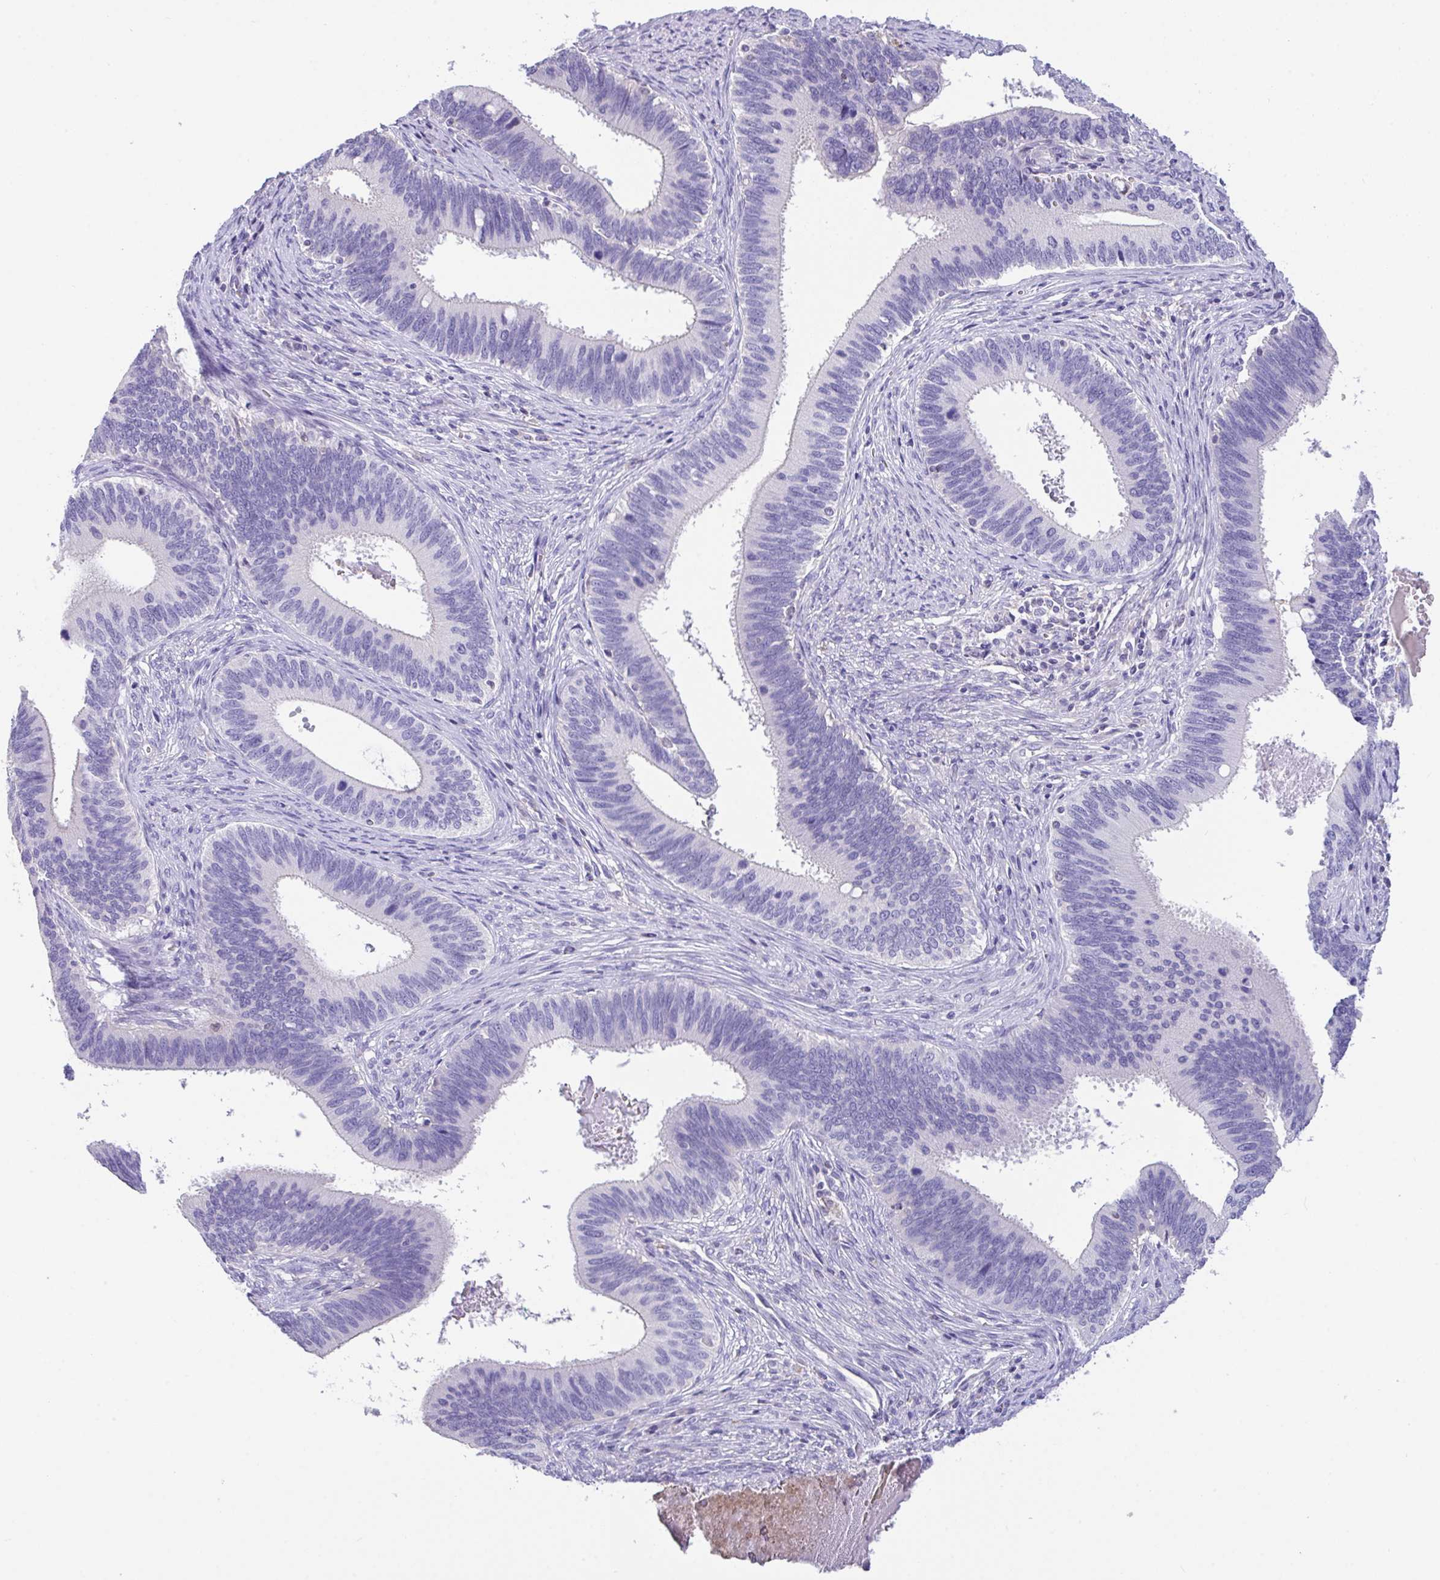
{"staining": {"intensity": "negative", "quantity": "none", "location": "none"}, "tissue": "cervical cancer", "cell_type": "Tumor cells", "image_type": "cancer", "snomed": [{"axis": "morphology", "description": "Adenocarcinoma, NOS"}, {"axis": "topography", "description": "Cervix"}], "caption": "This is an immunohistochemistry photomicrograph of cervical adenocarcinoma. There is no positivity in tumor cells.", "gene": "CA10", "patient": {"sex": "female", "age": 42}}